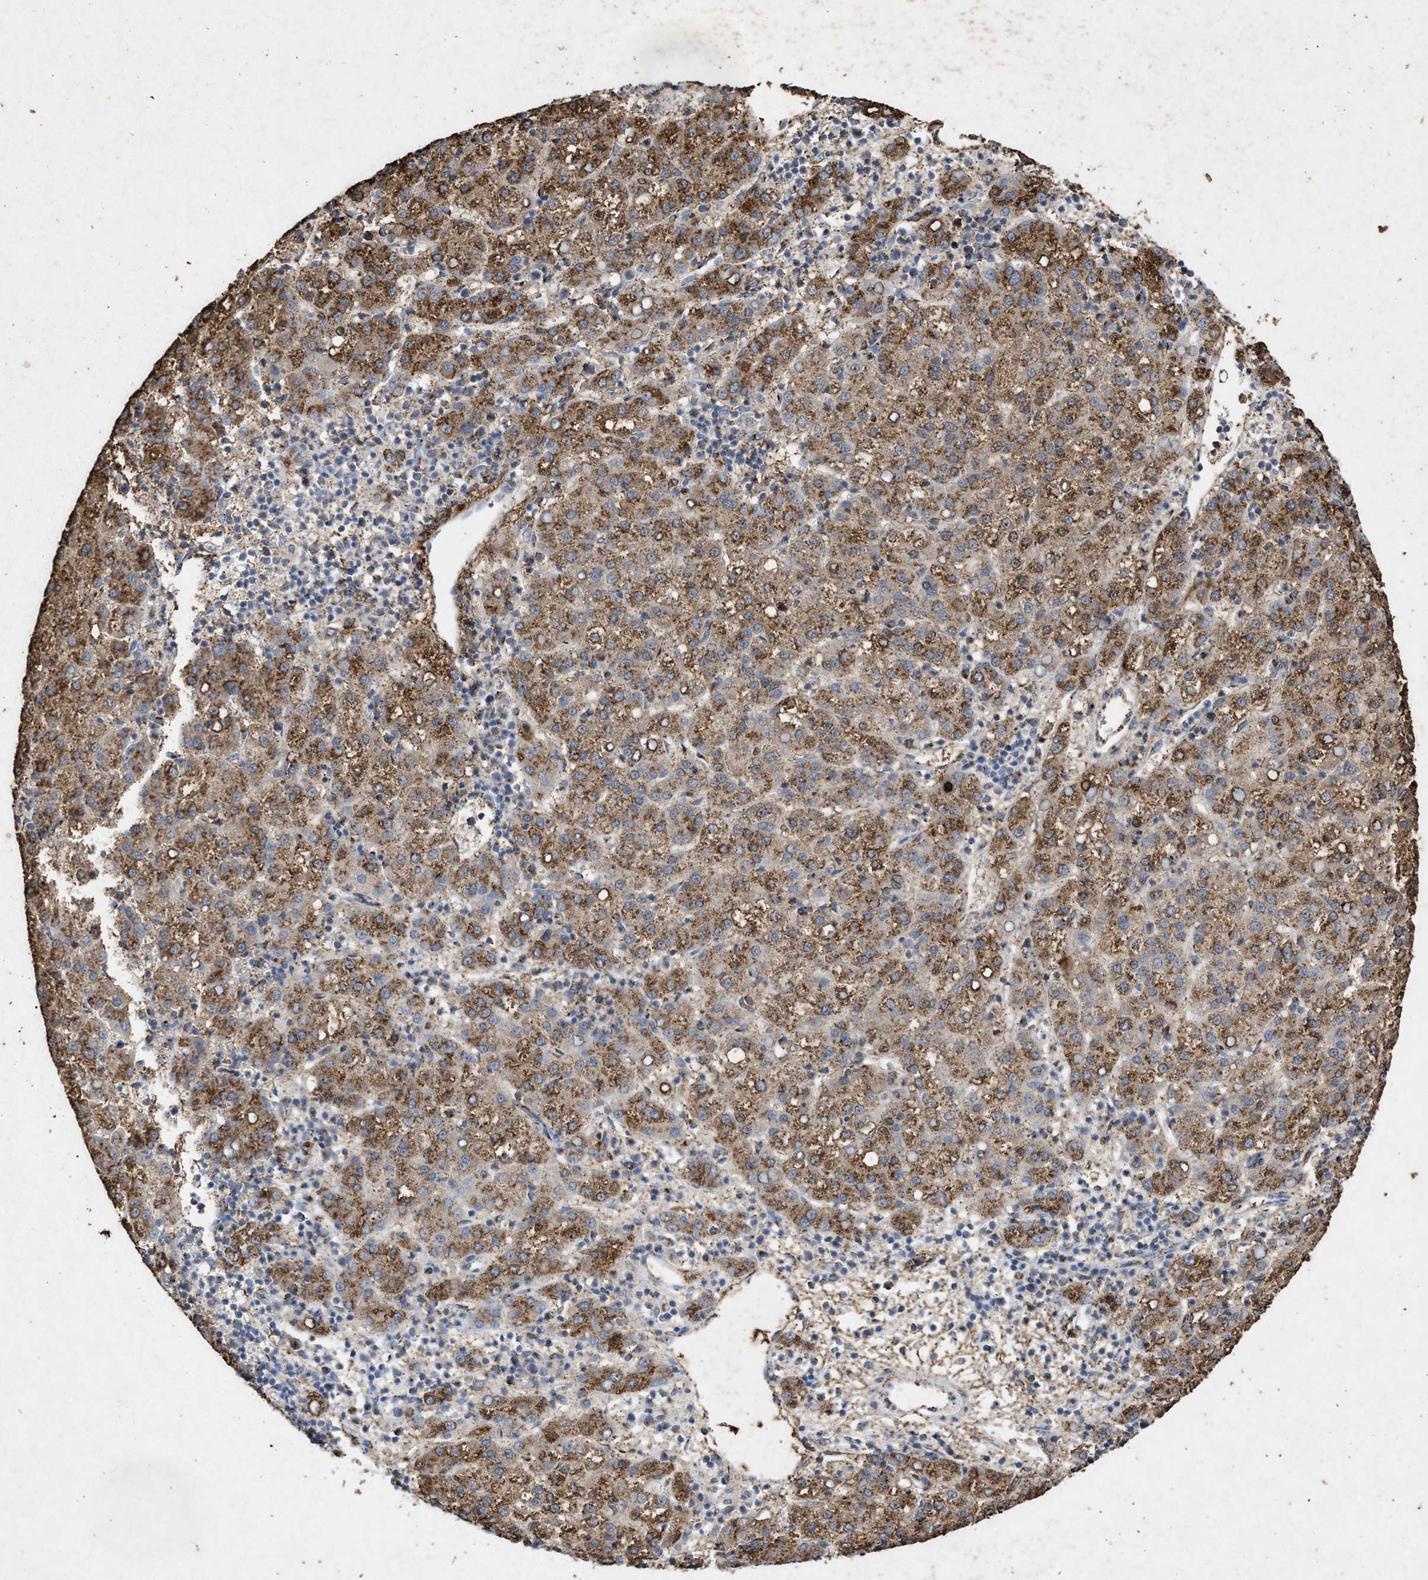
{"staining": {"intensity": "moderate", "quantity": ">75%", "location": "cytoplasmic/membranous"}, "tissue": "liver cancer", "cell_type": "Tumor cells", "image_type": "cancer", "snomed": [{"axis": "morphology", "description": "Carcinoma, Hepatocellular, NOS"}, {"axis": "topography", "description": "Liver"}], "caption": "Moderate cytoplasmic/membranous positivity for a protein is seen in about >75% of tumor cells of liver cancer (hepatocellular carcinoma) using immunohistochemistry.", "gene": "MAN2A1", "patient": {"sex": "female", "age": 58}}